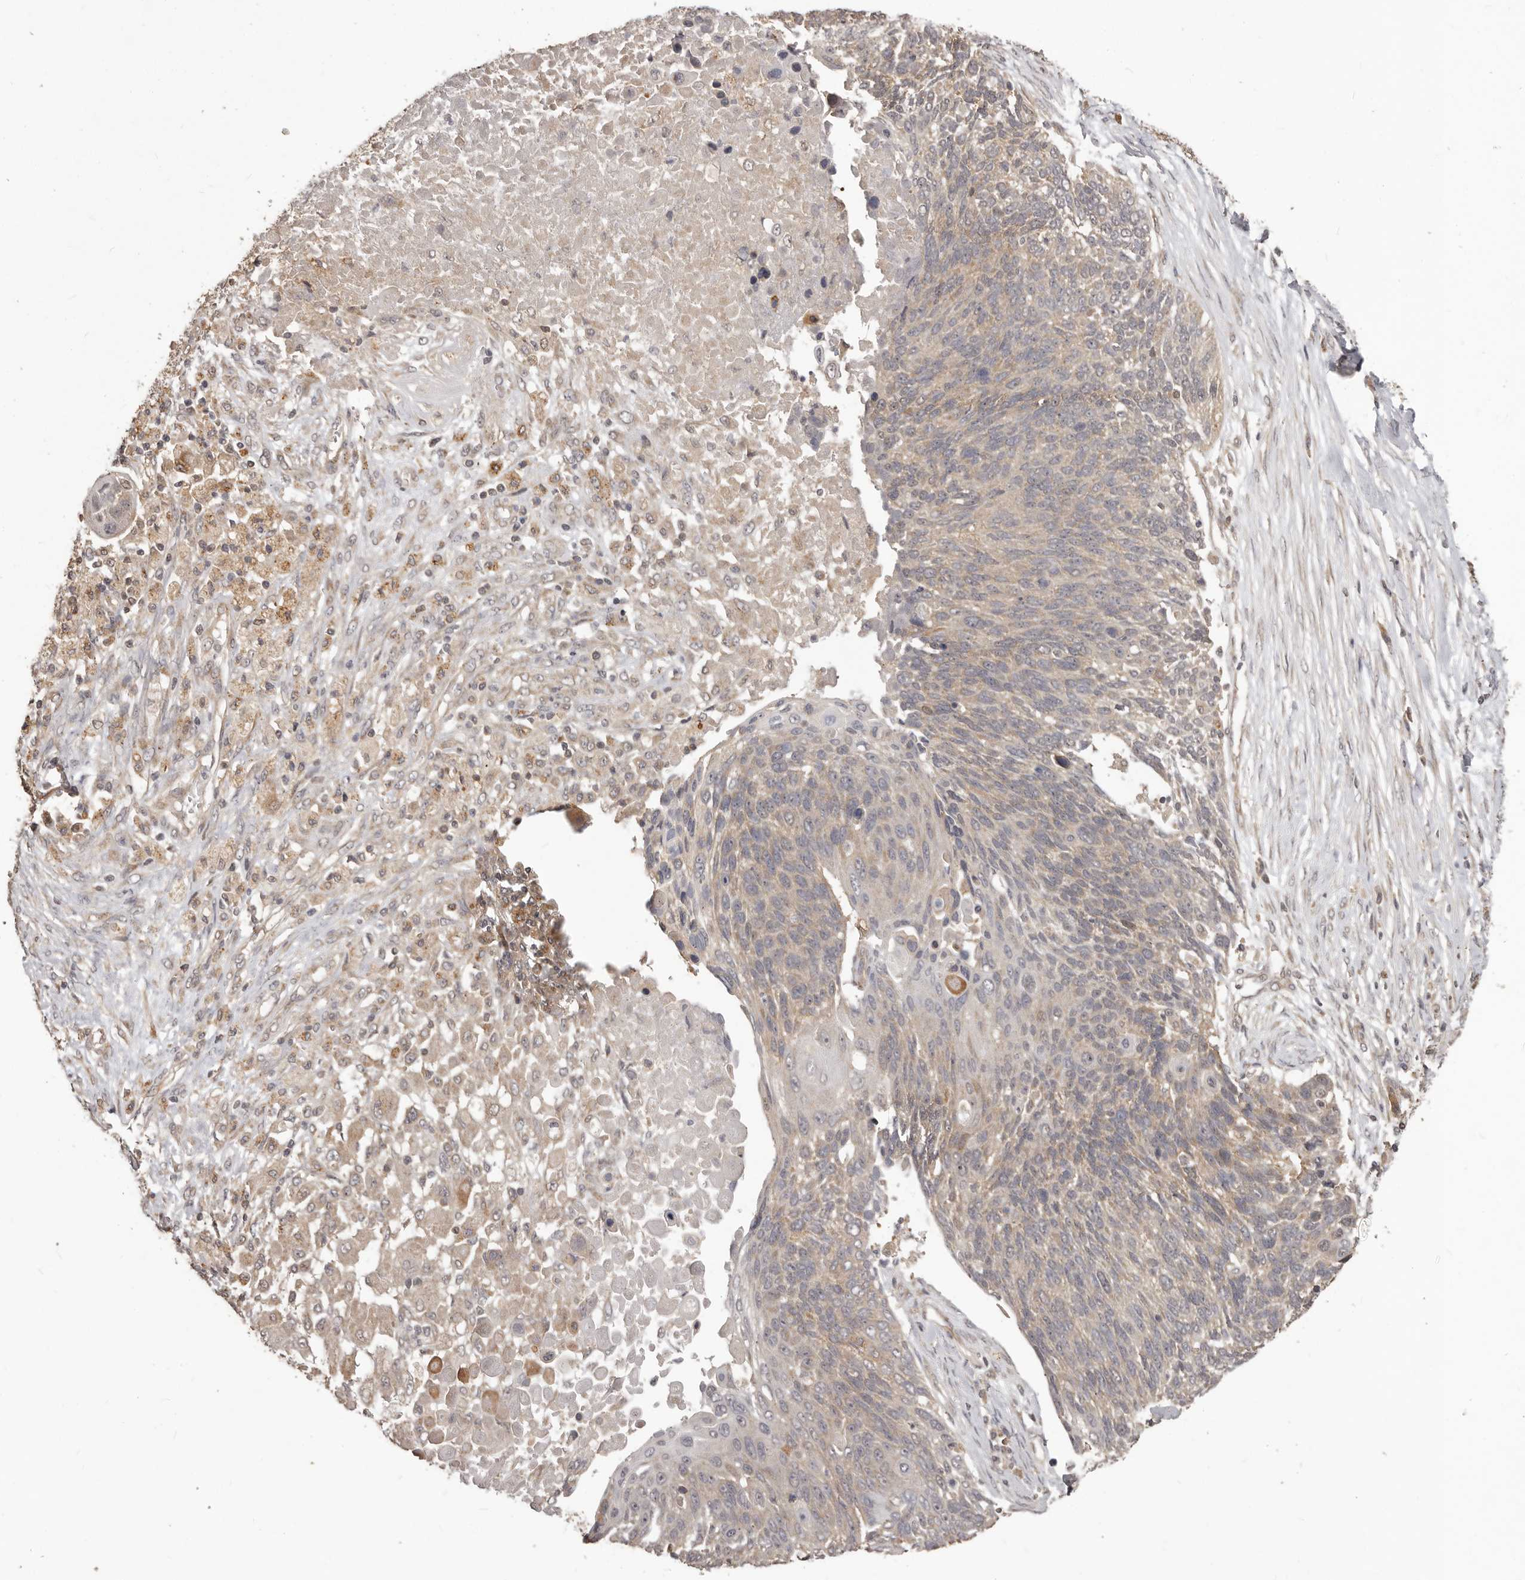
{"staining": {"intensity": "weak", "quantity": "25%-75%", "location": "cytoplasmic/membranous"}, "tissue": "lung cancer", "cell_type": "Tumor cells", "image_type": "cancer", "snomed": [{"axis": "morphology", "description": "Squamous cell carcinoma, NOS"}, {"axis": "topography", "description": "Lung"}], "caption": "Immunohistochemical staining of human lung cancer shows low levels of weak cytoplasmic/membranous protein expression in approximately 25%-75% of tumor cells. The staining was performed using DAB (3,3'-diaminobenzidine) to visualize the protein expression in brown, while the nuclei were stained in blue with hematoxylin (Magnification: 20x).", "gene": "MTO1", "patient": {"sex": "male", "age": 66}}